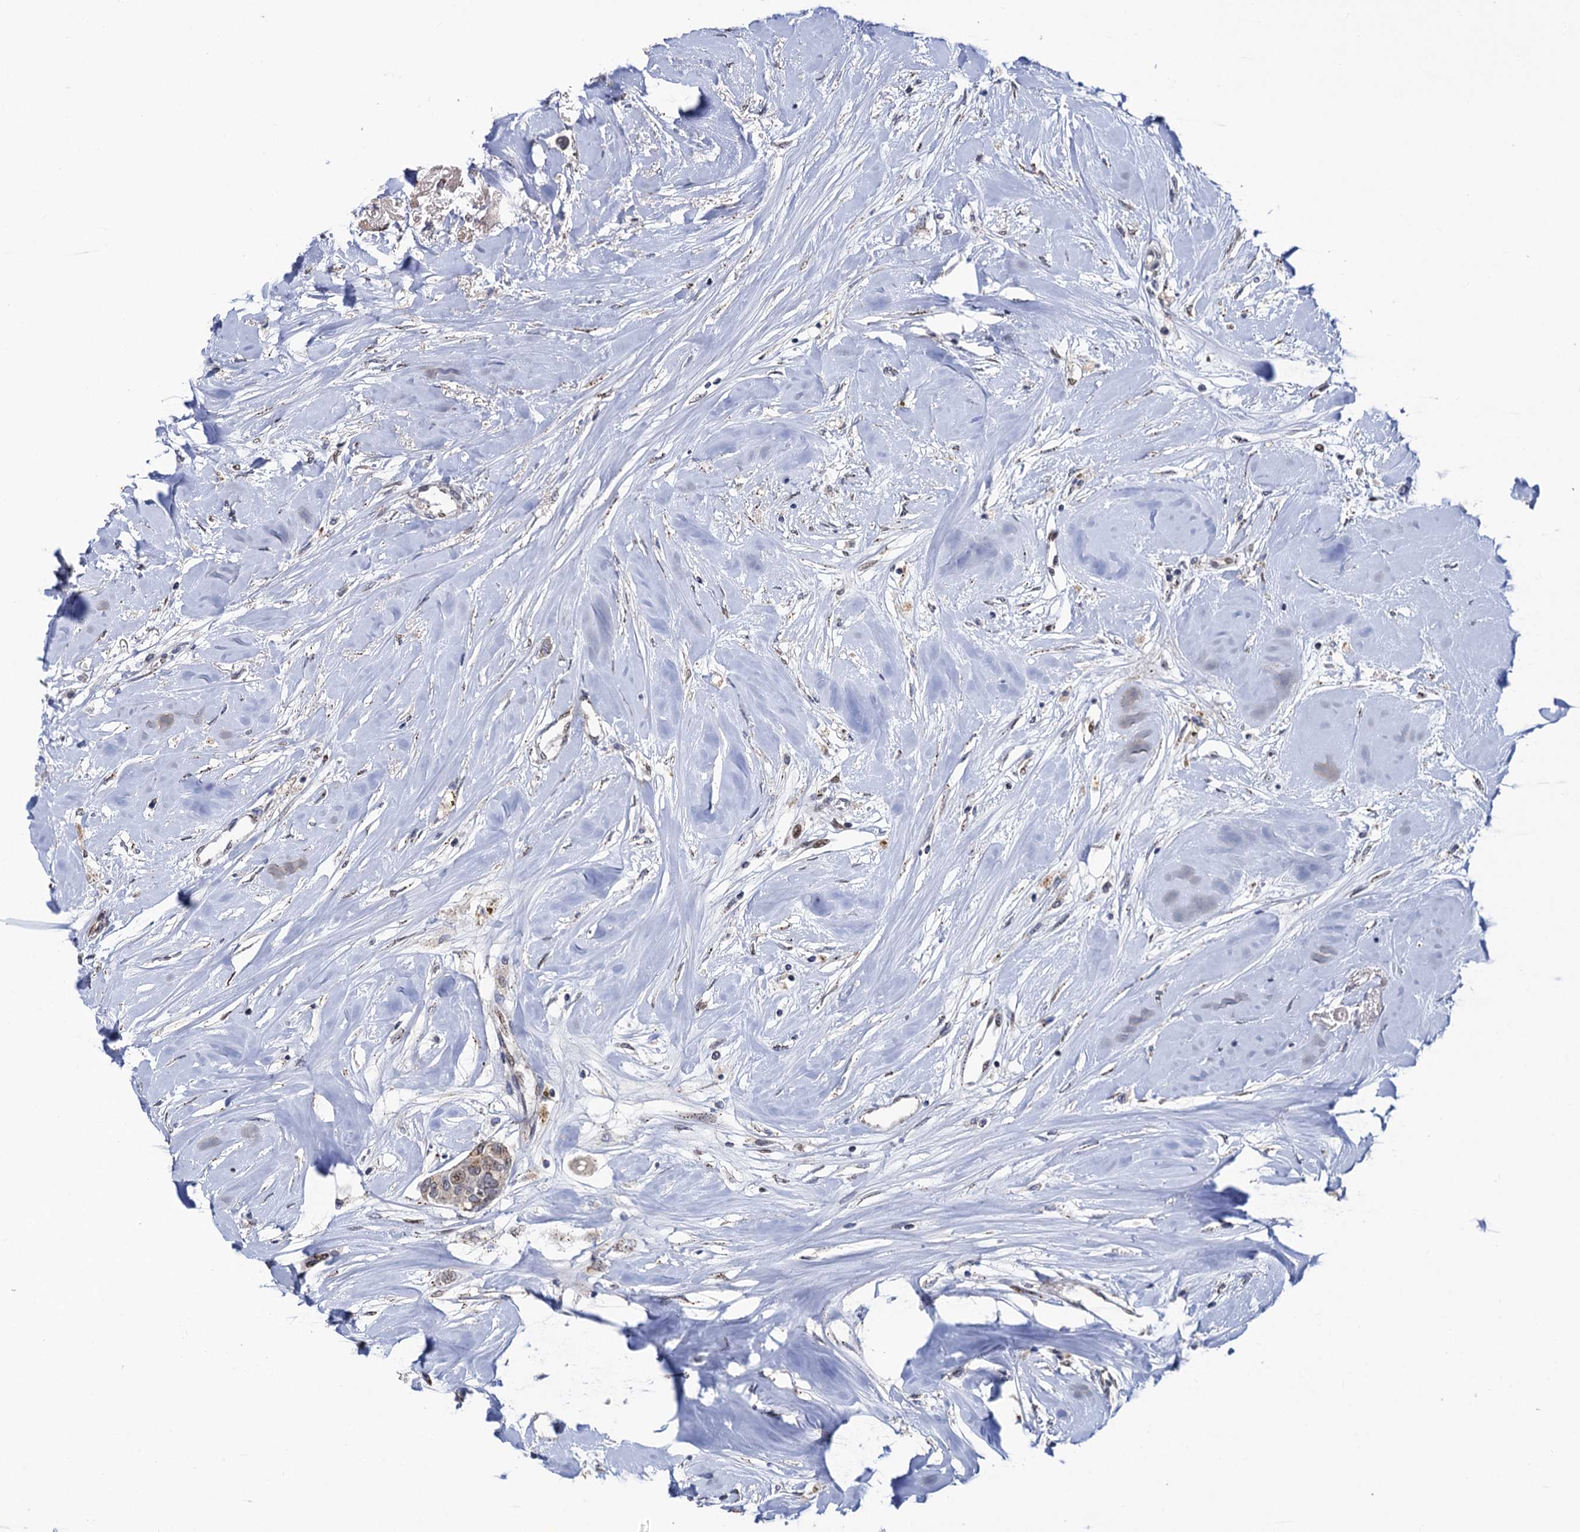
{"staining": {"intensity": "moderate", "quantity": "25%-75%", "location": "cytoplasmic/membranous"}, "tissue": "breast cancer", "cell_type": "Tumor cells", "image_type": "cancer", "snomed": [{"axis": "morphology", "description": "Duct carcinoma"}, {"axis": "topography", "description": "Breast"}], "caption": "Immunohistochemical staining of breast cancer reveals medium levels of moderate cytoplasmic/membranous positivity in about 25%-75% of tumor cells. The staining was performed using DAB, with brown indicating positive protein expression. Nuclei are stained blue with hematoxylin.", "gene": "THAP2", "patient": {"sex": "female", "age": 80}}